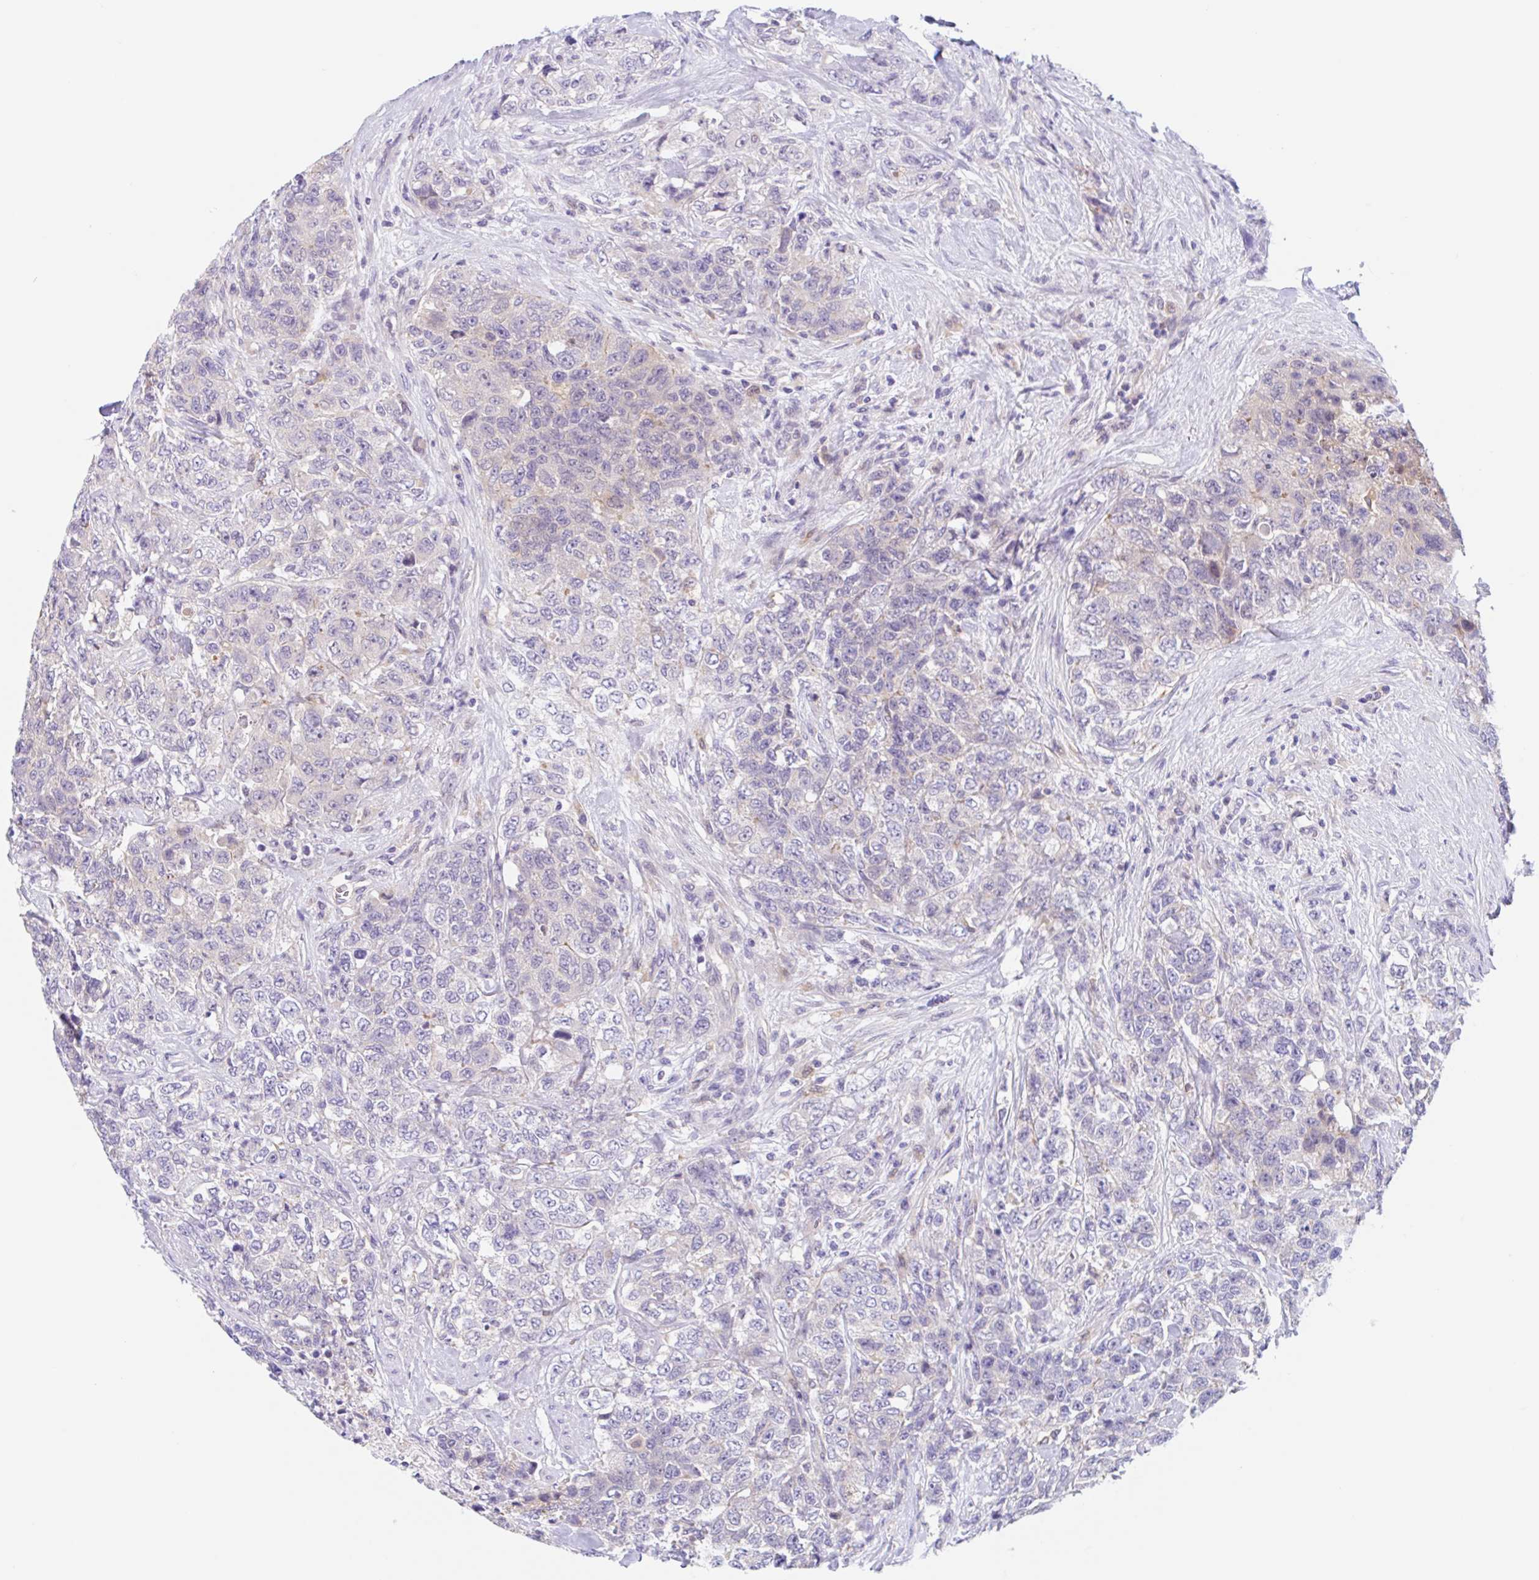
{"staining": {"intensity": "negative", "quantity": "none", "location": "none"}, "tissue": "urothelial cancer", "cell_type": "Tumor cells", "image_type": "cancer", "snomed": [{"axis": "morphology", "description": "Urothelial carcinoma, High grade"}, {"axis": "topography", "description": "Urinary bladder"}], "caption": "DAB (3,3'-diaminobenzidine) immunohistochemical staining of human urothelial cancer displays no significant positivity in tumor cells.", "gene": "TMEM86A", "patient": {"sex": "female", "age": 78}}